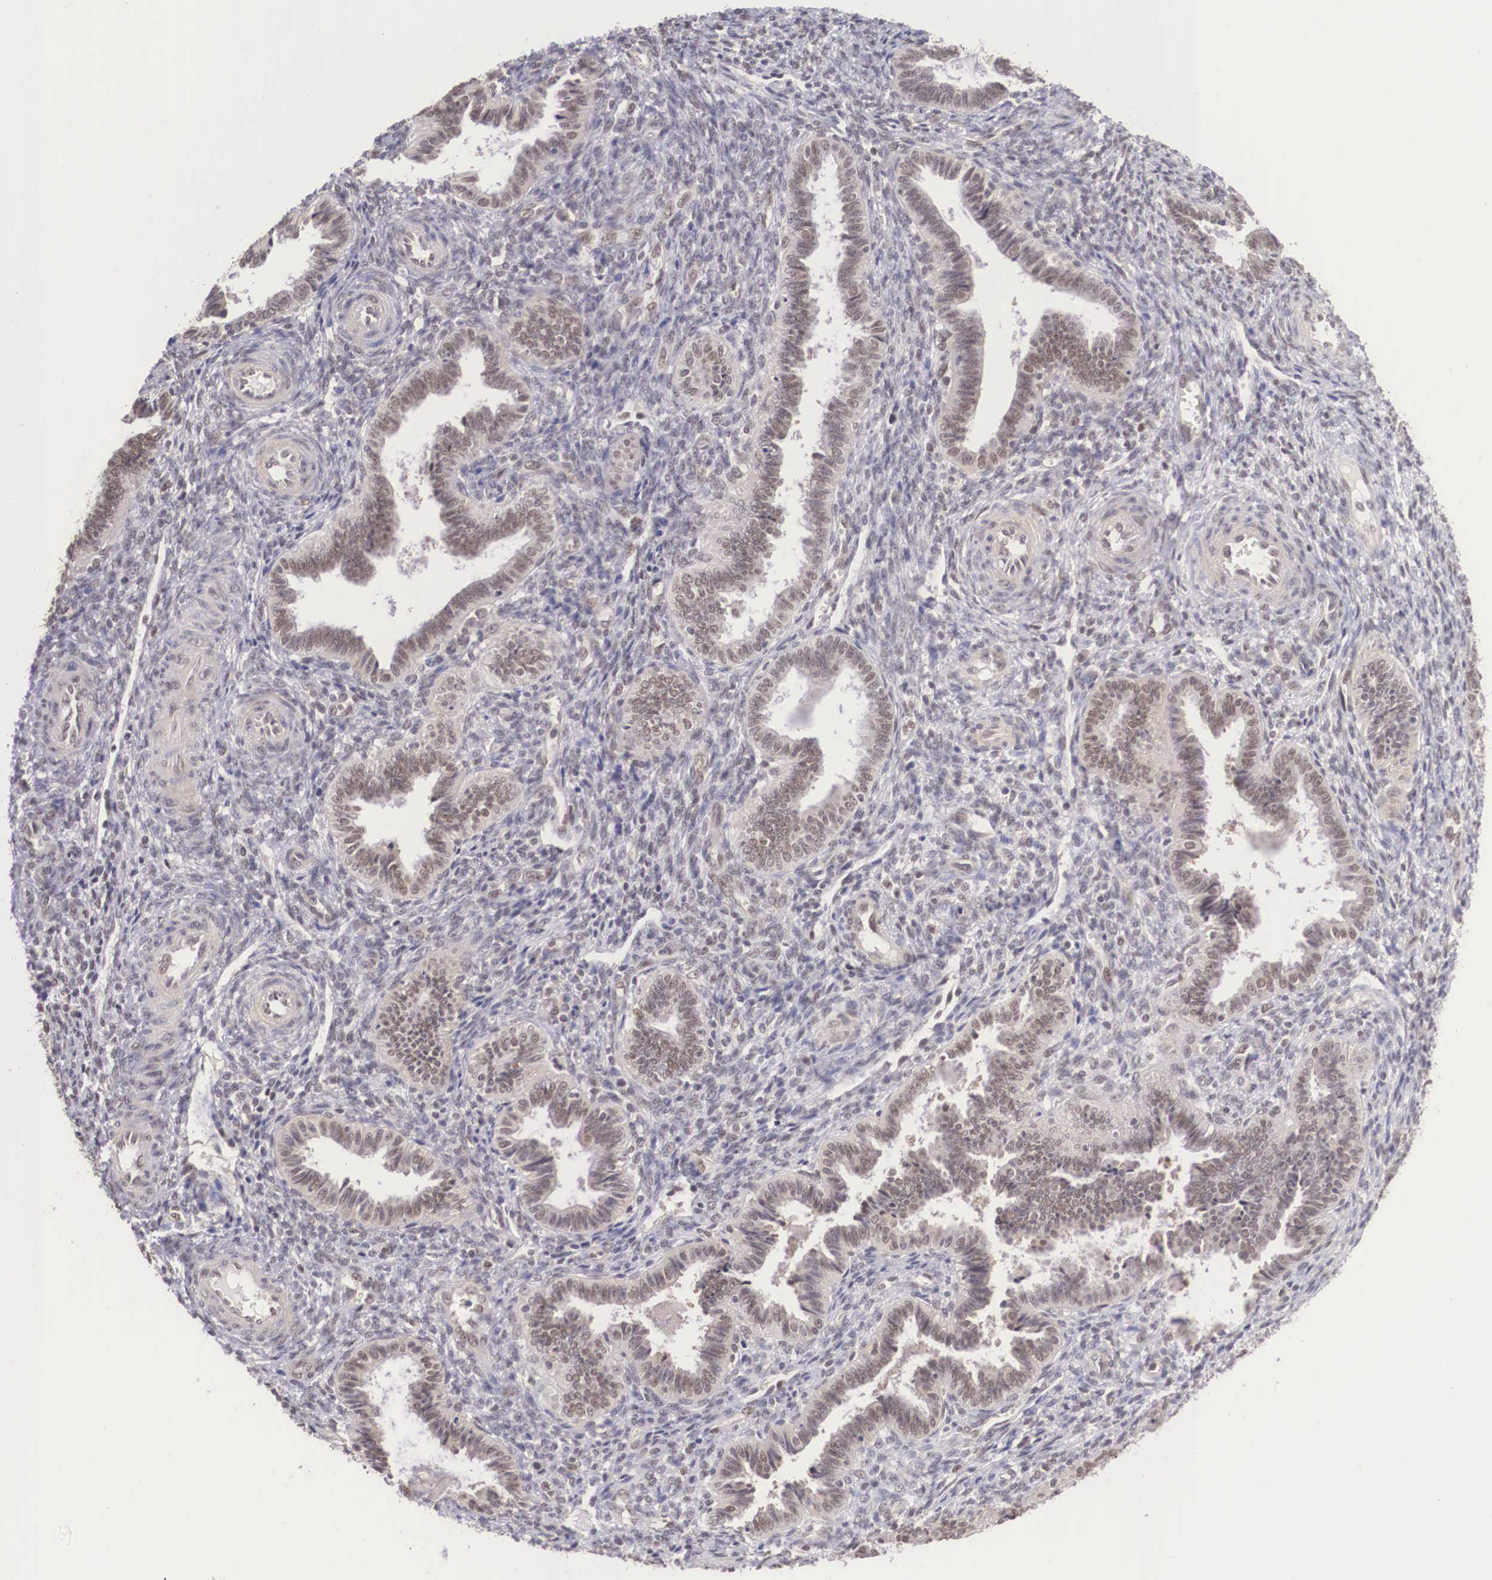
{"staining": {"intensity": "negative", "quantity": "none", "location": "none"}, "tissue": "endometrium", "cell_type": "Cells in endometrial stroma", "image_type": "normal", "snomed": [{"axis": "morphology", "description": "Normal tissue, NOS"}, {"axis": "topography", "description": "Endometrium"}], "caption": "Immunohistochemical staining of unremarkable human endometrium reveals no significant expression in cells in endometrial stroma.", "gene": "ZNF275", "patient": {"sex": "female", "age": 36}}